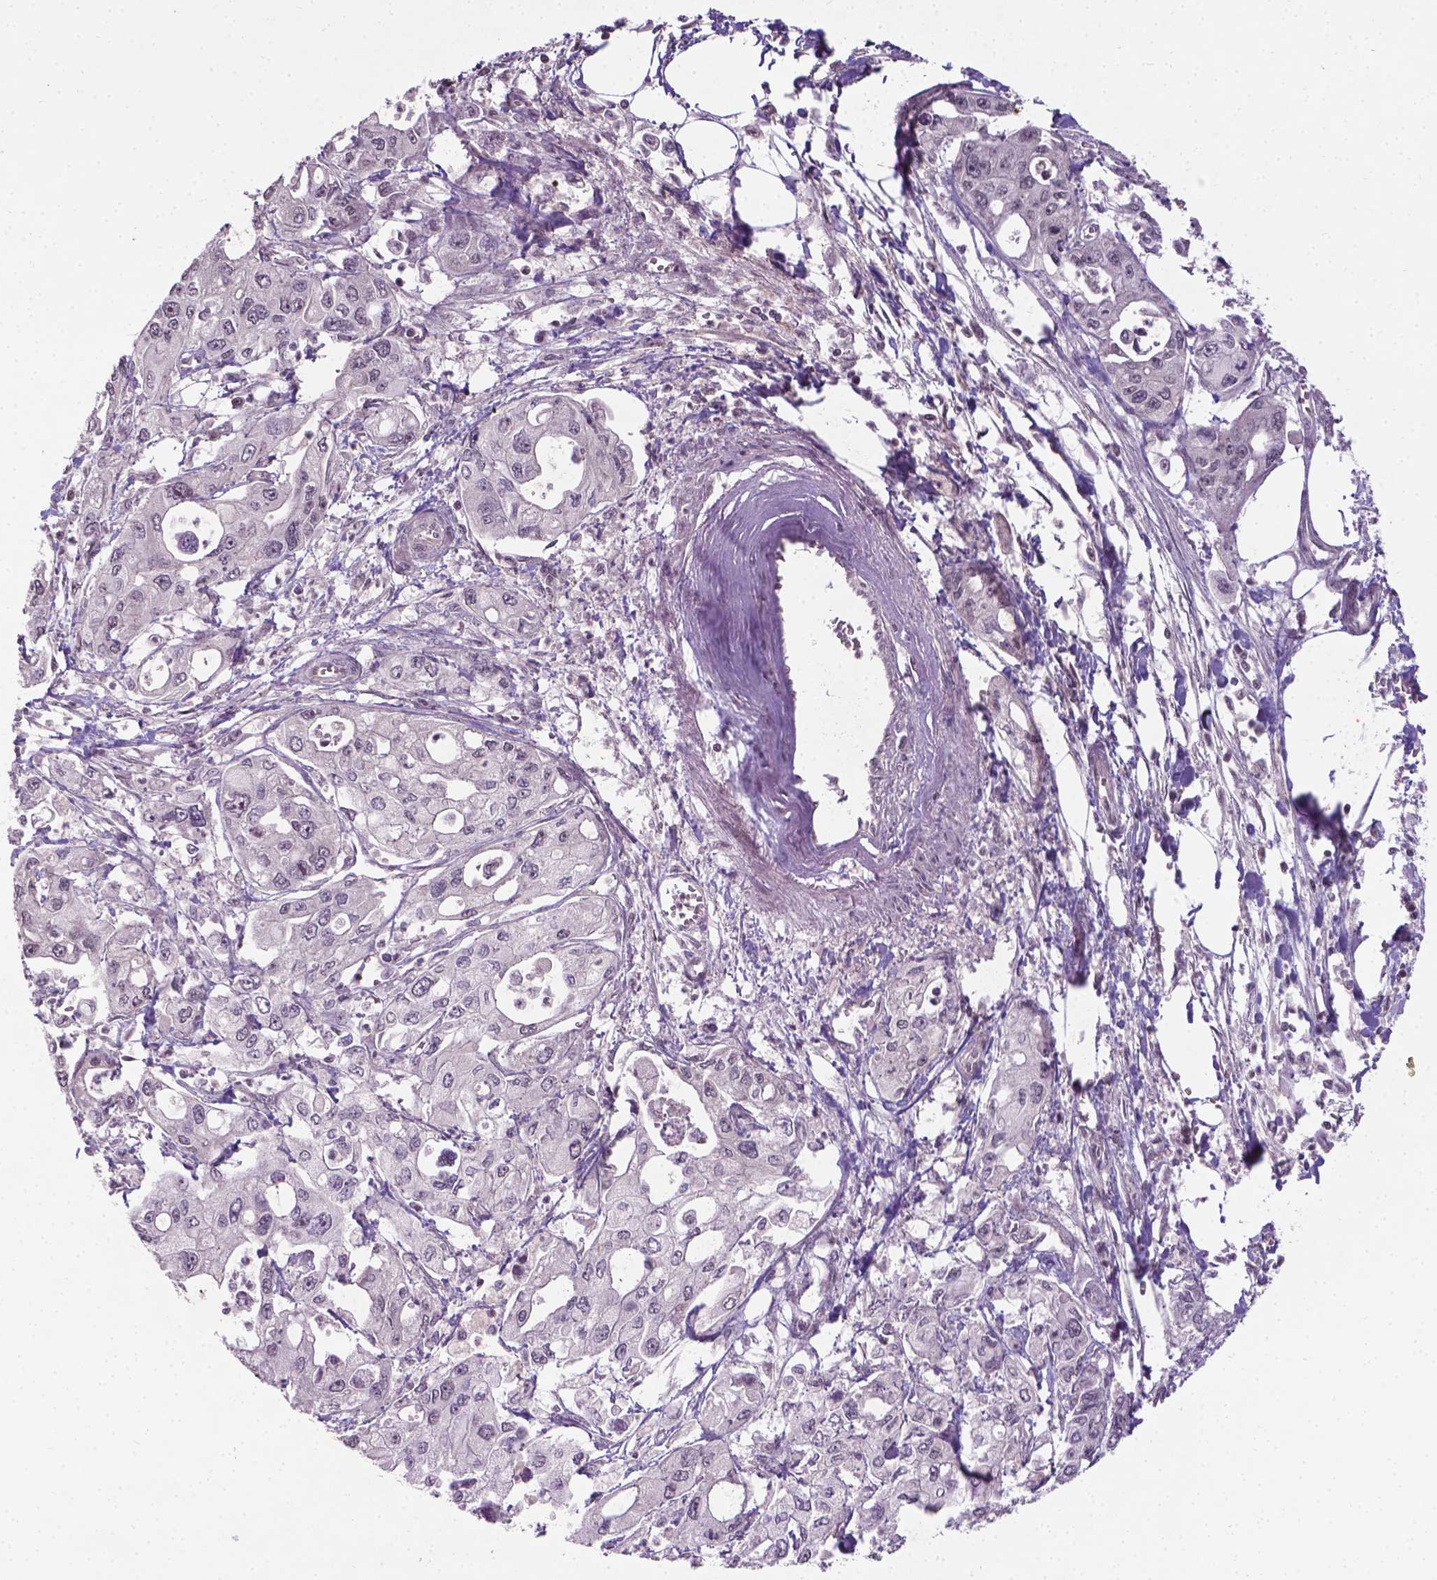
{"staining": {"intensity": "negative", "quantity": "none", "location": "none"}, "tissue": "pancreatic cancer", "cell_type": "Tumor cells", "image_type": "cancer", "snomed": [{"axis": "morphology", "description": "Adenocarcinoma, NOS"}, {"axis": "topography", "description": "Pancreas"}], "caption": "High power microscopy micrograph of an immunohistochemistry histopathology image of pancreatic cancer (adenocarcinoma), revealing no significant staining in tumor cells. (DAB immunohistochemistry (IHC), high magnification).", "gene": "ANKRD54", "patient": {"sex": "male", "age": 70}}